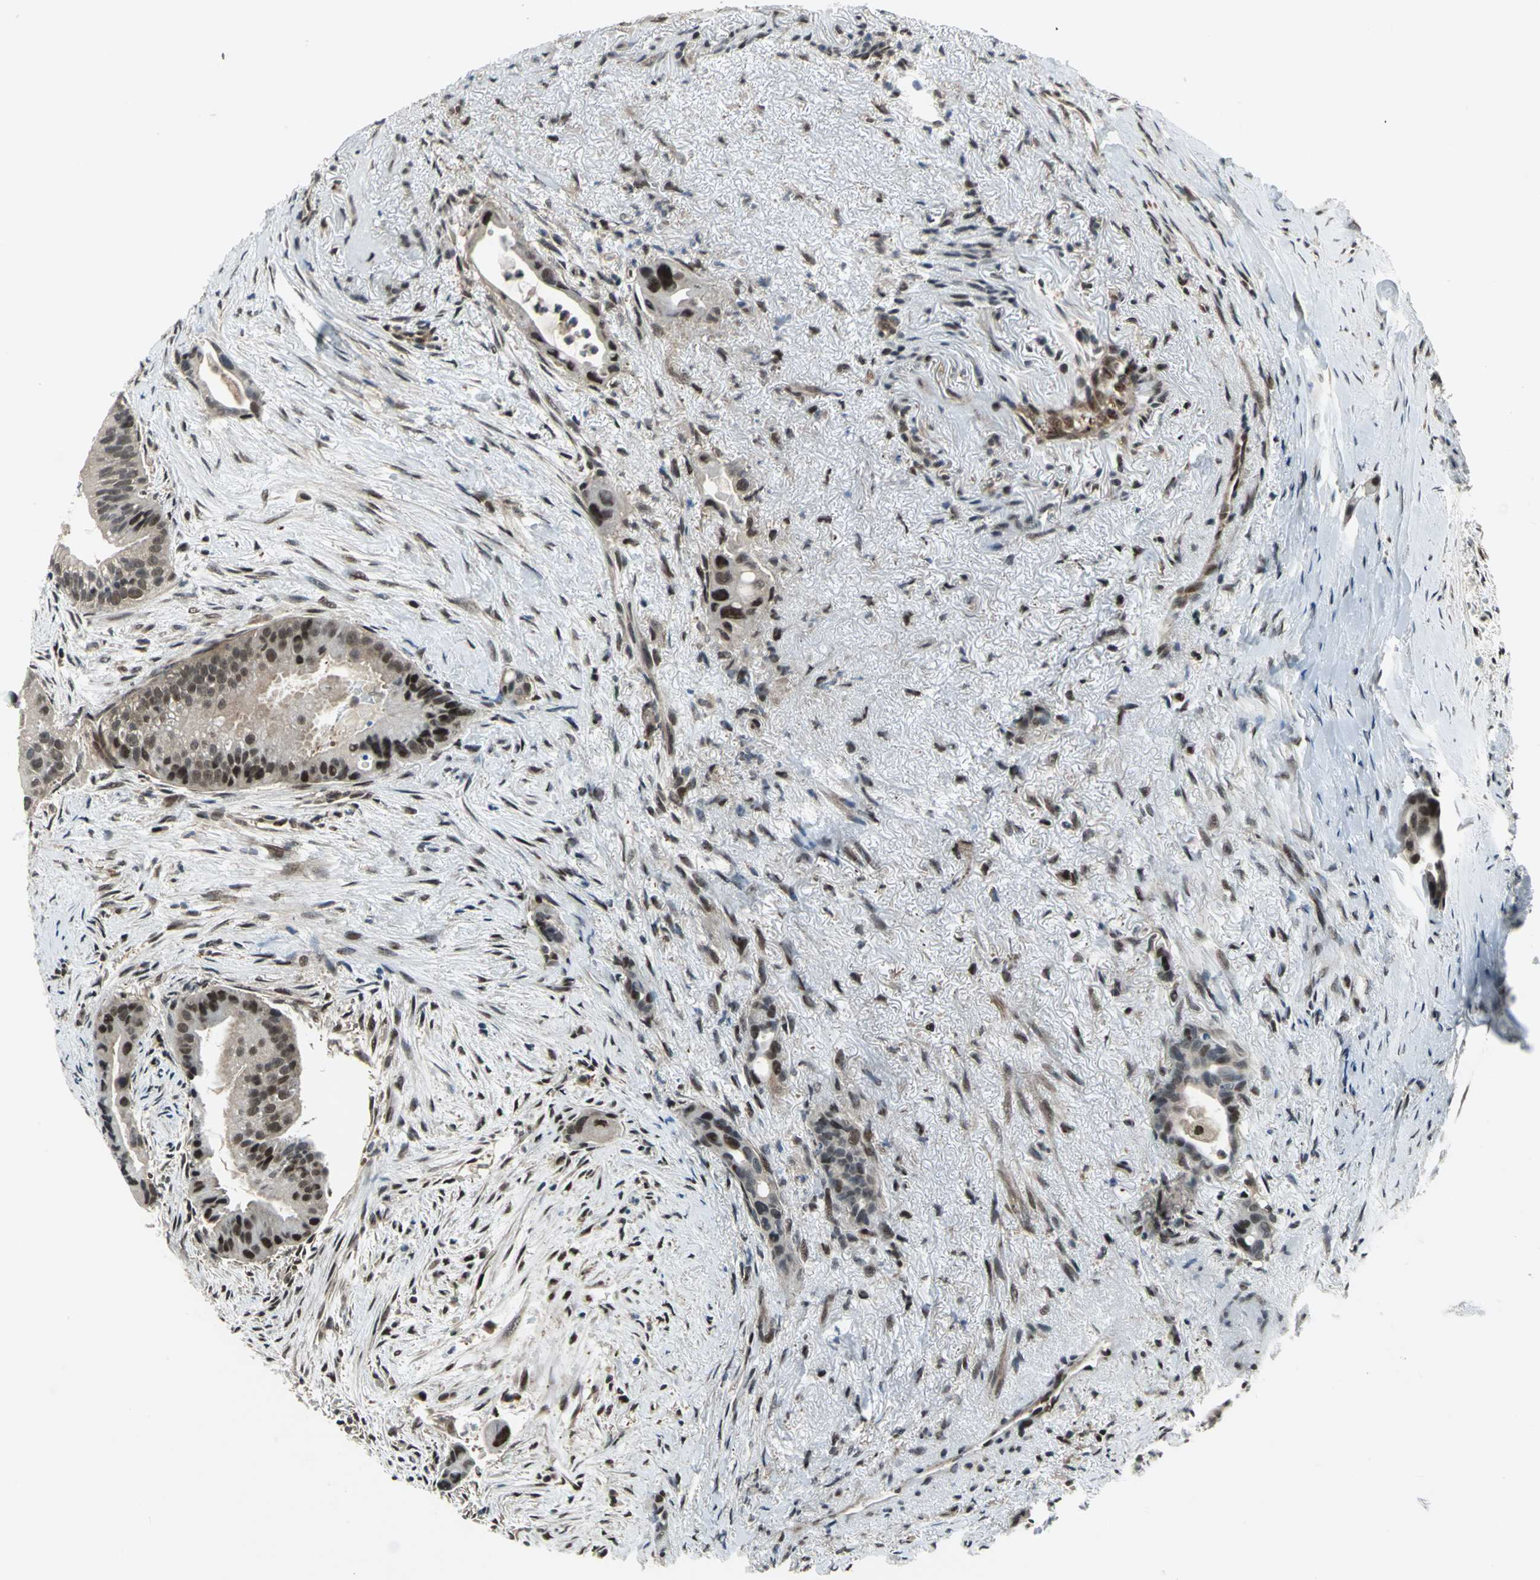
{"staining": {"intensity": "moderate", "quantity": "25%-75%", "location": "nuclear"}, "tissue": "liver cancer", "cell_type": "Tumor cells", "image_type": "cancer", "snomed": [{"axis": "morphology", "description": "Cholangiocarcinoma"}, {"axis": "topography", "description": "Liver"}], "caption": "Immunohistochemistry (IHC) histopathology image of neoplastic tissue: liver cancer stained using immunohistochemistry (IHC) reveals medium levels of moderate protein expression localized specifically in the nuclear of tumor cells, appearing as a nuclear brown color.", "gene": "COPS5", "patient": {"sex": "female", "age": 55}}